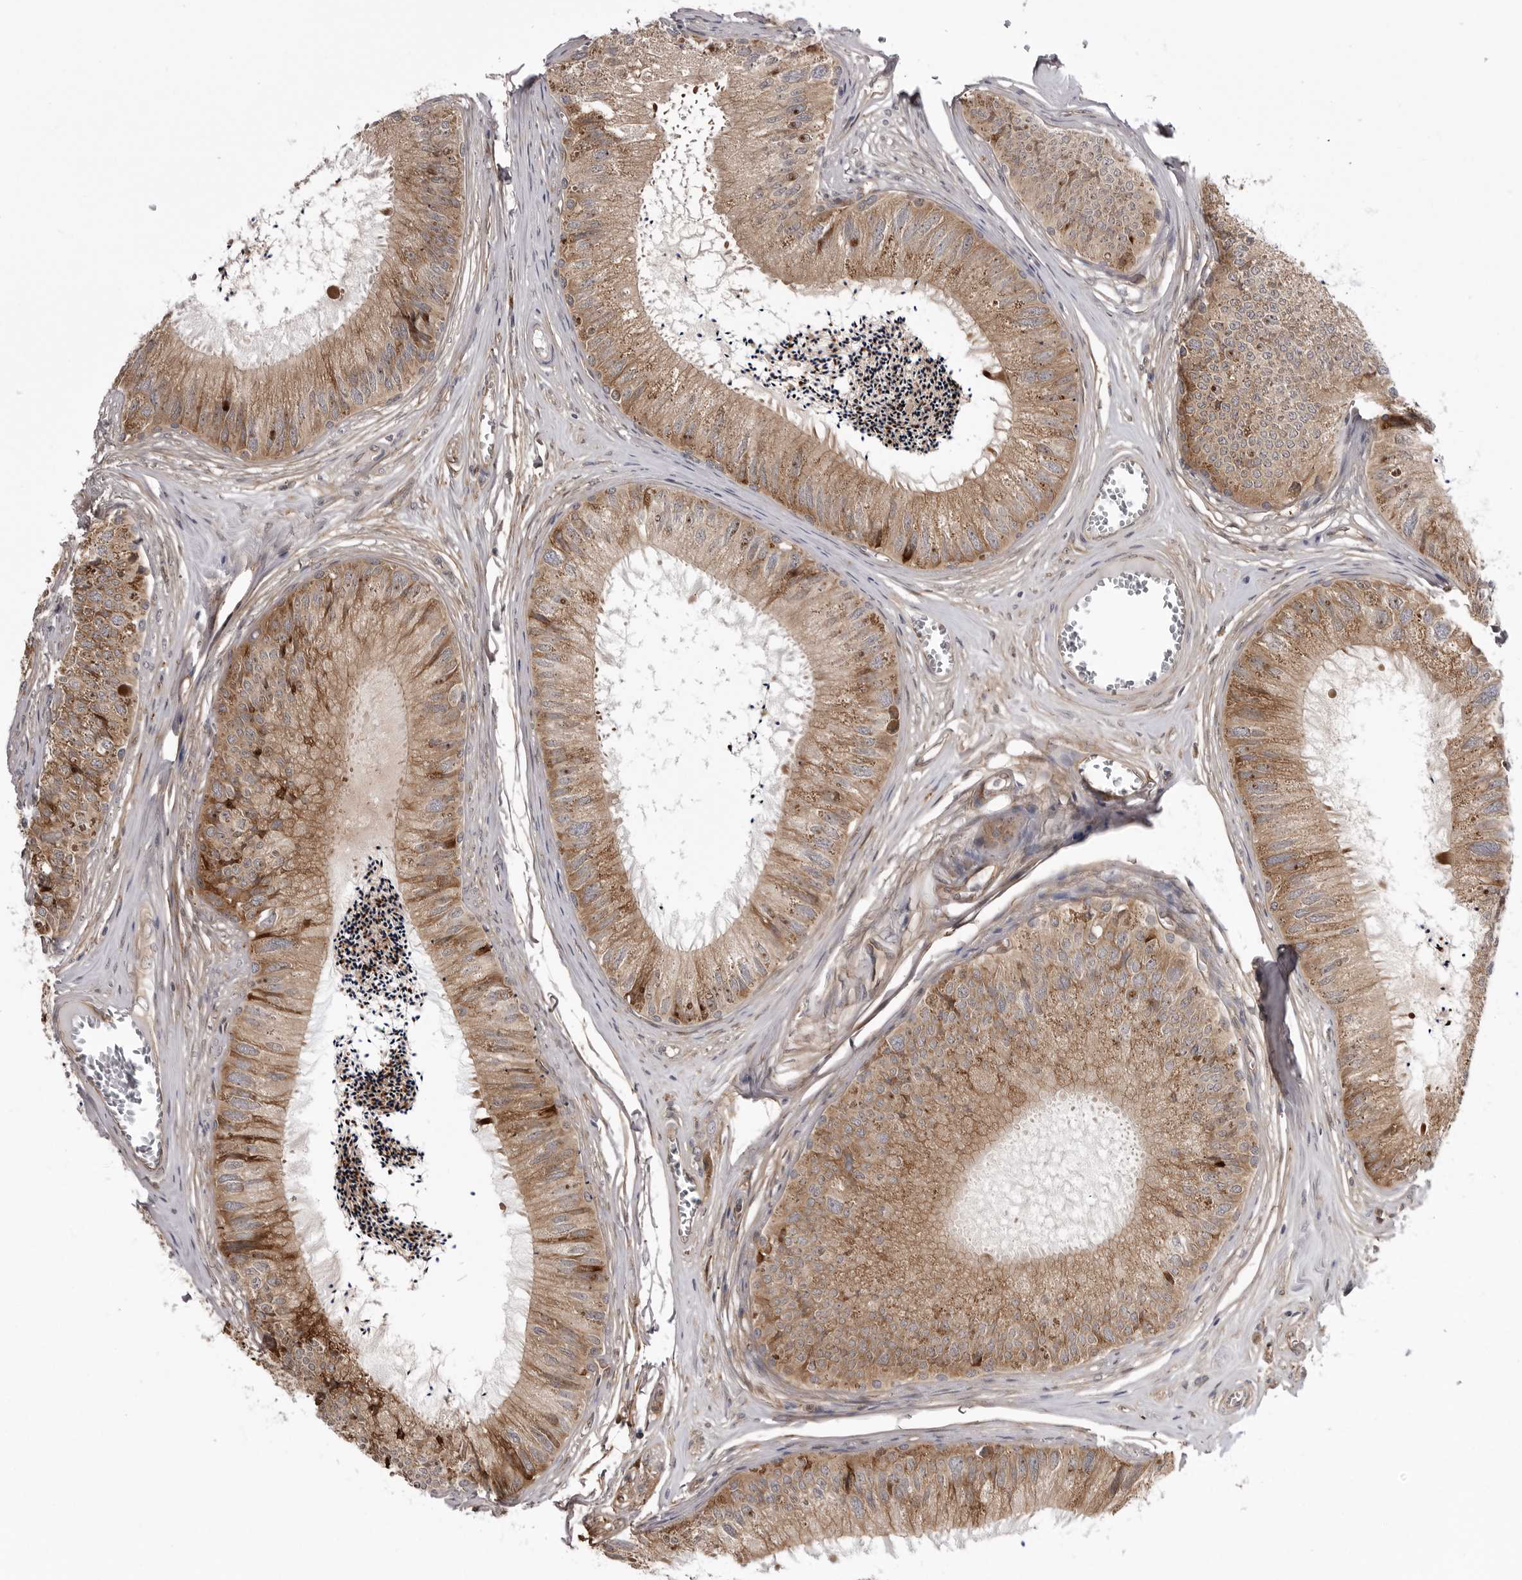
{"staining": {"intensity": "moderate", "quantity": ">75%", "location": "cytoplasmic/membranous"}, "tissue": "epididymis", "cell_type": "Glandular cells", "image_type": "normal", "snomed": [{"axis": "morphology", "description": "Normal tissue, NOS"}, {"axis": "topography", "description": "Epididymis"}], "caption": "IHC image of normal epididymis stained for a protein (brown), which displays medium levels of moderate cytoplasmic/membranous staining in about >75% of glandular cells.", "gene": "ARL5A", "patient": {"sex": "male", "age": 79}}